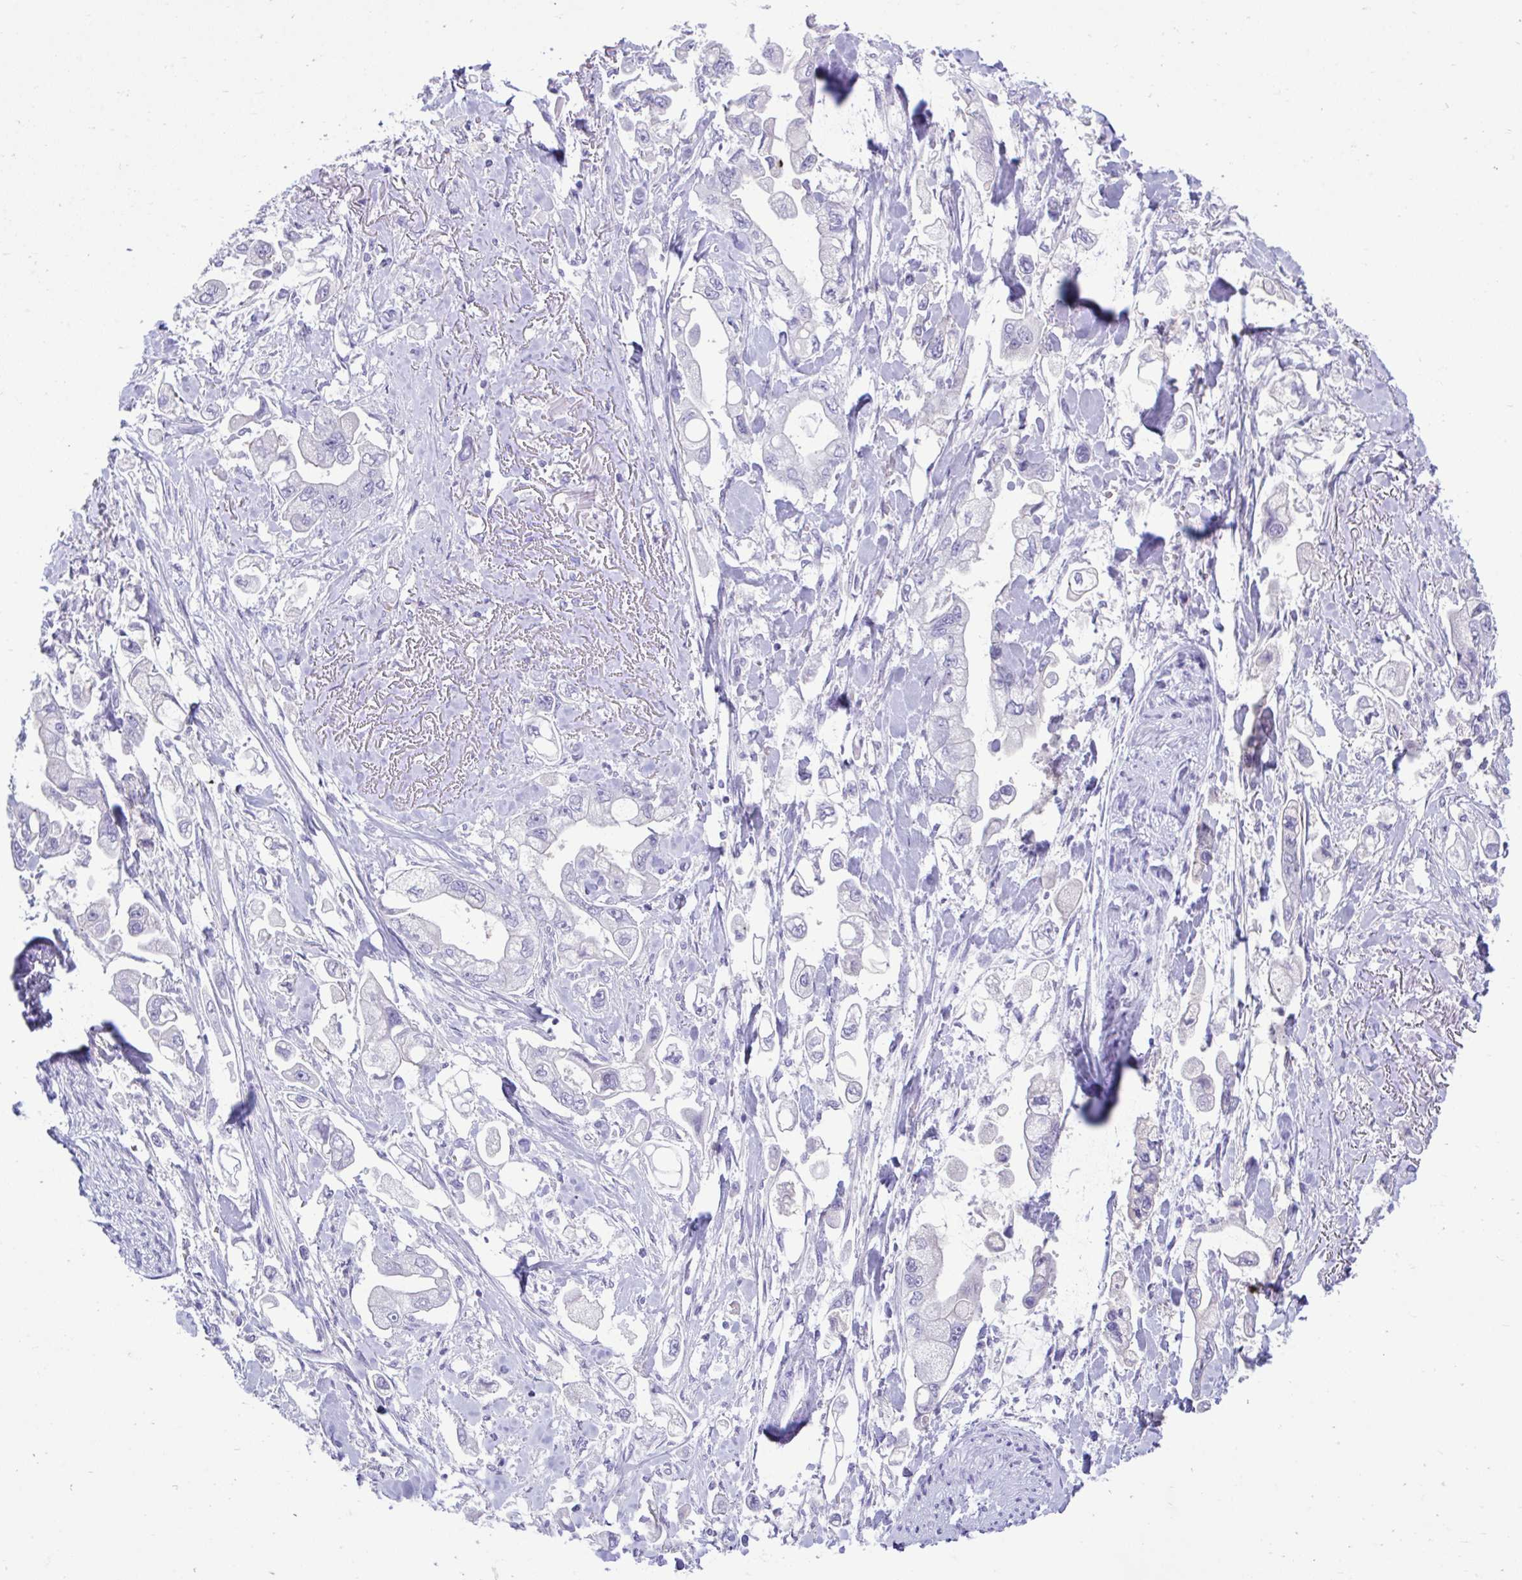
{"staining": {"intensity": "negative", "quantity": "none", "location": "none"}, "tissue": "stomach cancer", "cell_type": "Tumor cells", "image_type": "cancer", "snomed": [{"axis": "morphology", "description": "Adenocarcinoma, NOS"}, {"axis": "topography", "description": "Stomach"}], "caption": "Tumor cells are negative for brown protein staining in stomach cancer.", "gene": "PLEKHH1", "patient": {"sex": "male", "age": 62}}